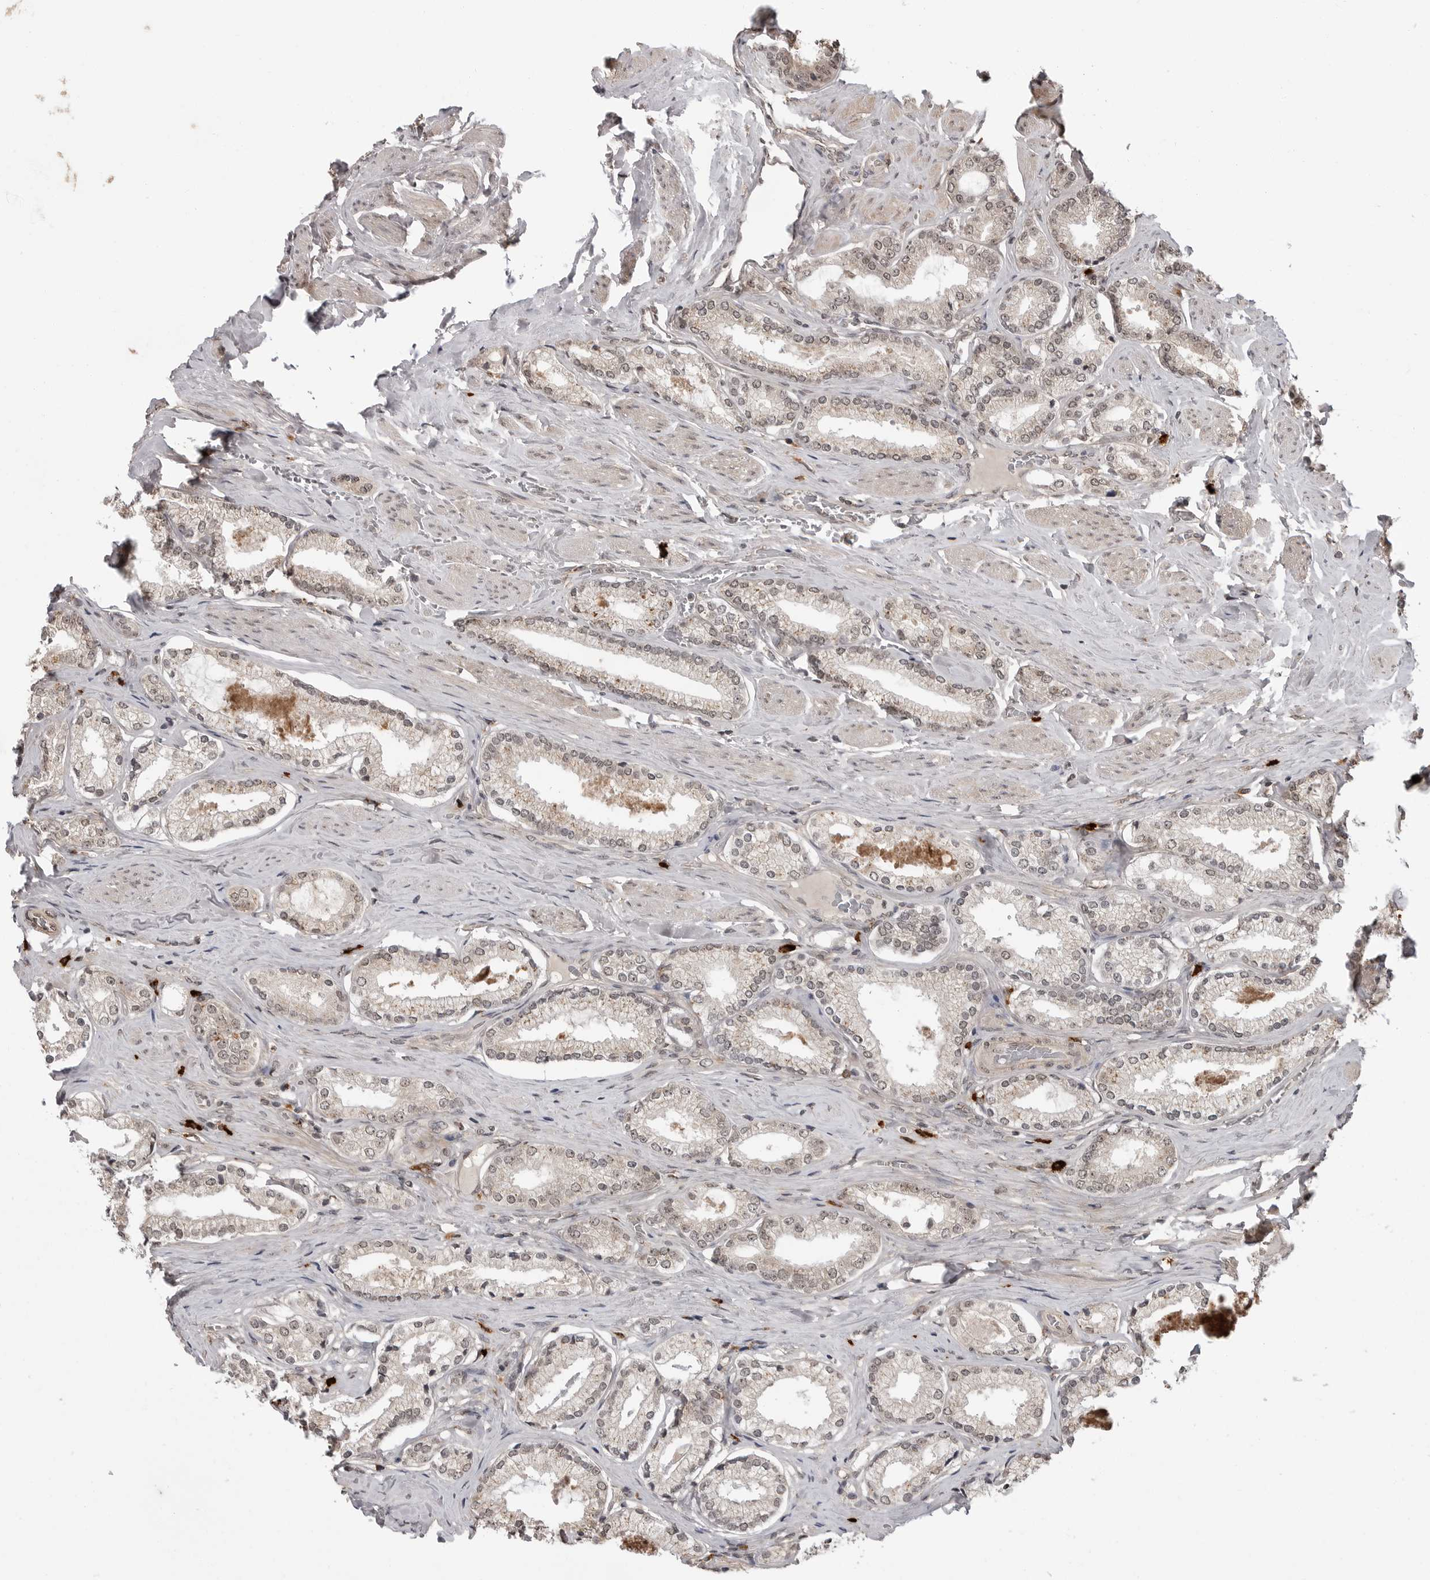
{"staining": {"intensity": "weak", "quantity": "<25%", "location": "cytoplasmic/membranous,nuclear"}, "tissue": "prostate cancer", "cell_type": "Tumor cells", "image_type": "cancer", "snomed": [{"axis": "morphology", "description": "Adenocarcinoma, Low grade"}, {"axis": "topography", "description": "Prostate"}], "caption": "Prostate adenocarcinoma (low-grade) stained for a protein using immunohistochemistry displays no positivity tumor cells.", "gene": "IL24", "patient": {"sex": "male", "age": 71}}